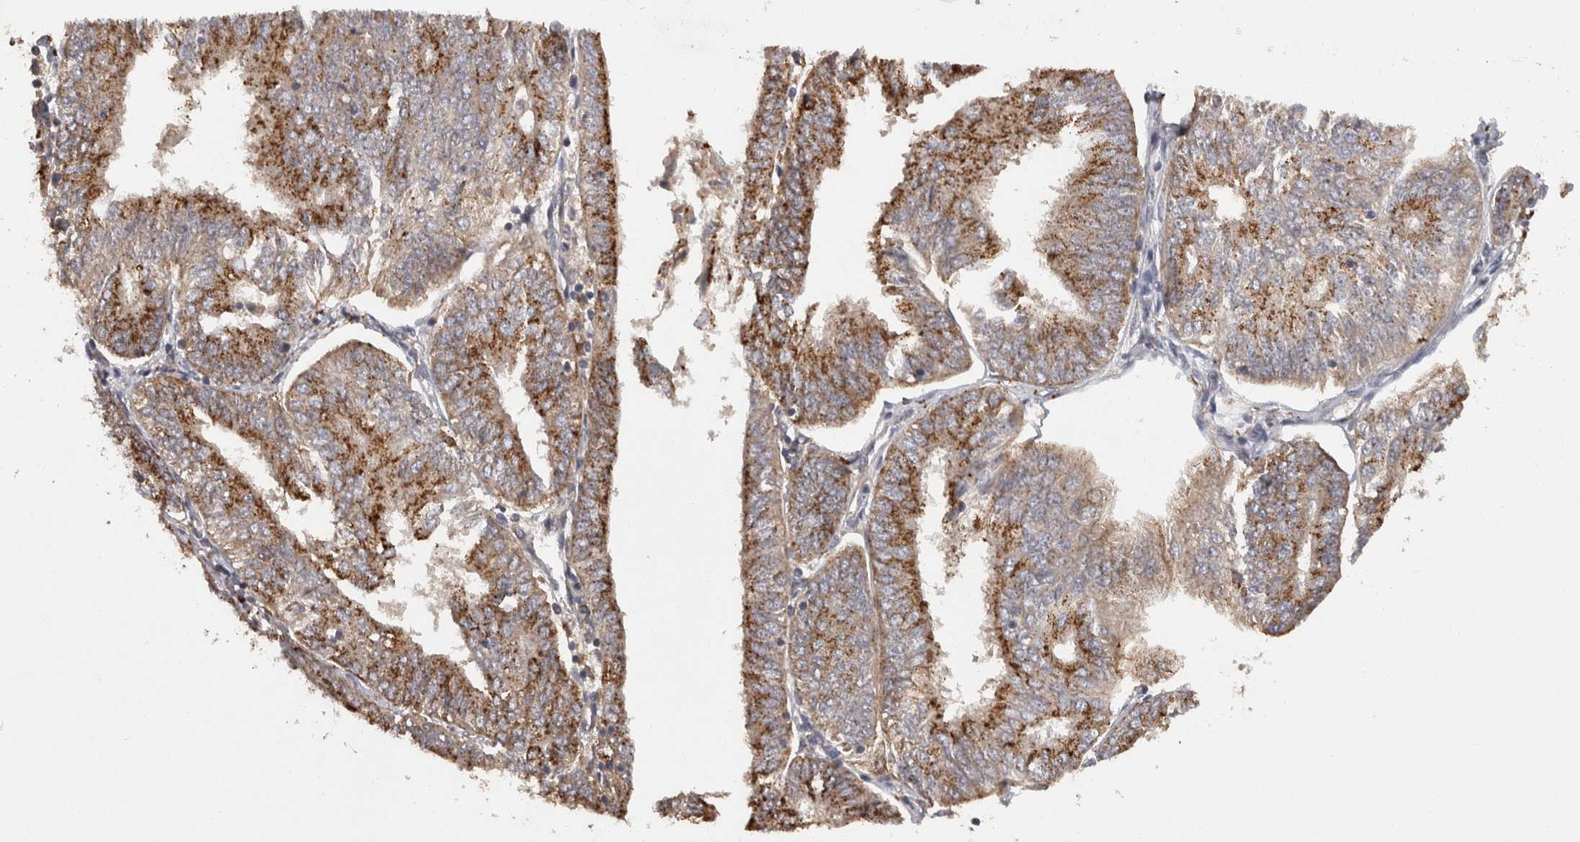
{"staining": {"intensity": "moderate", "quantity": ">75%", "location": "cytoplasmic/membranous"}, "tissue": "endometrial cancer", "cell_type": "Tumor cells", "image_type": "cancer", "snomed": [{"axis": "morphology", "description": "Adenocarcinoma, NOS"}, {"axis": "topography", "description": "Endometrium"}], "caption": "This is an image of immunohistochemistry staining of endometrial adenocarcinoma, which shows moderate expression in the cytoplasmic/membranous of tumor cells.", "gene": "ACAT2", "patient": {"sex": "female", "age": 58}}